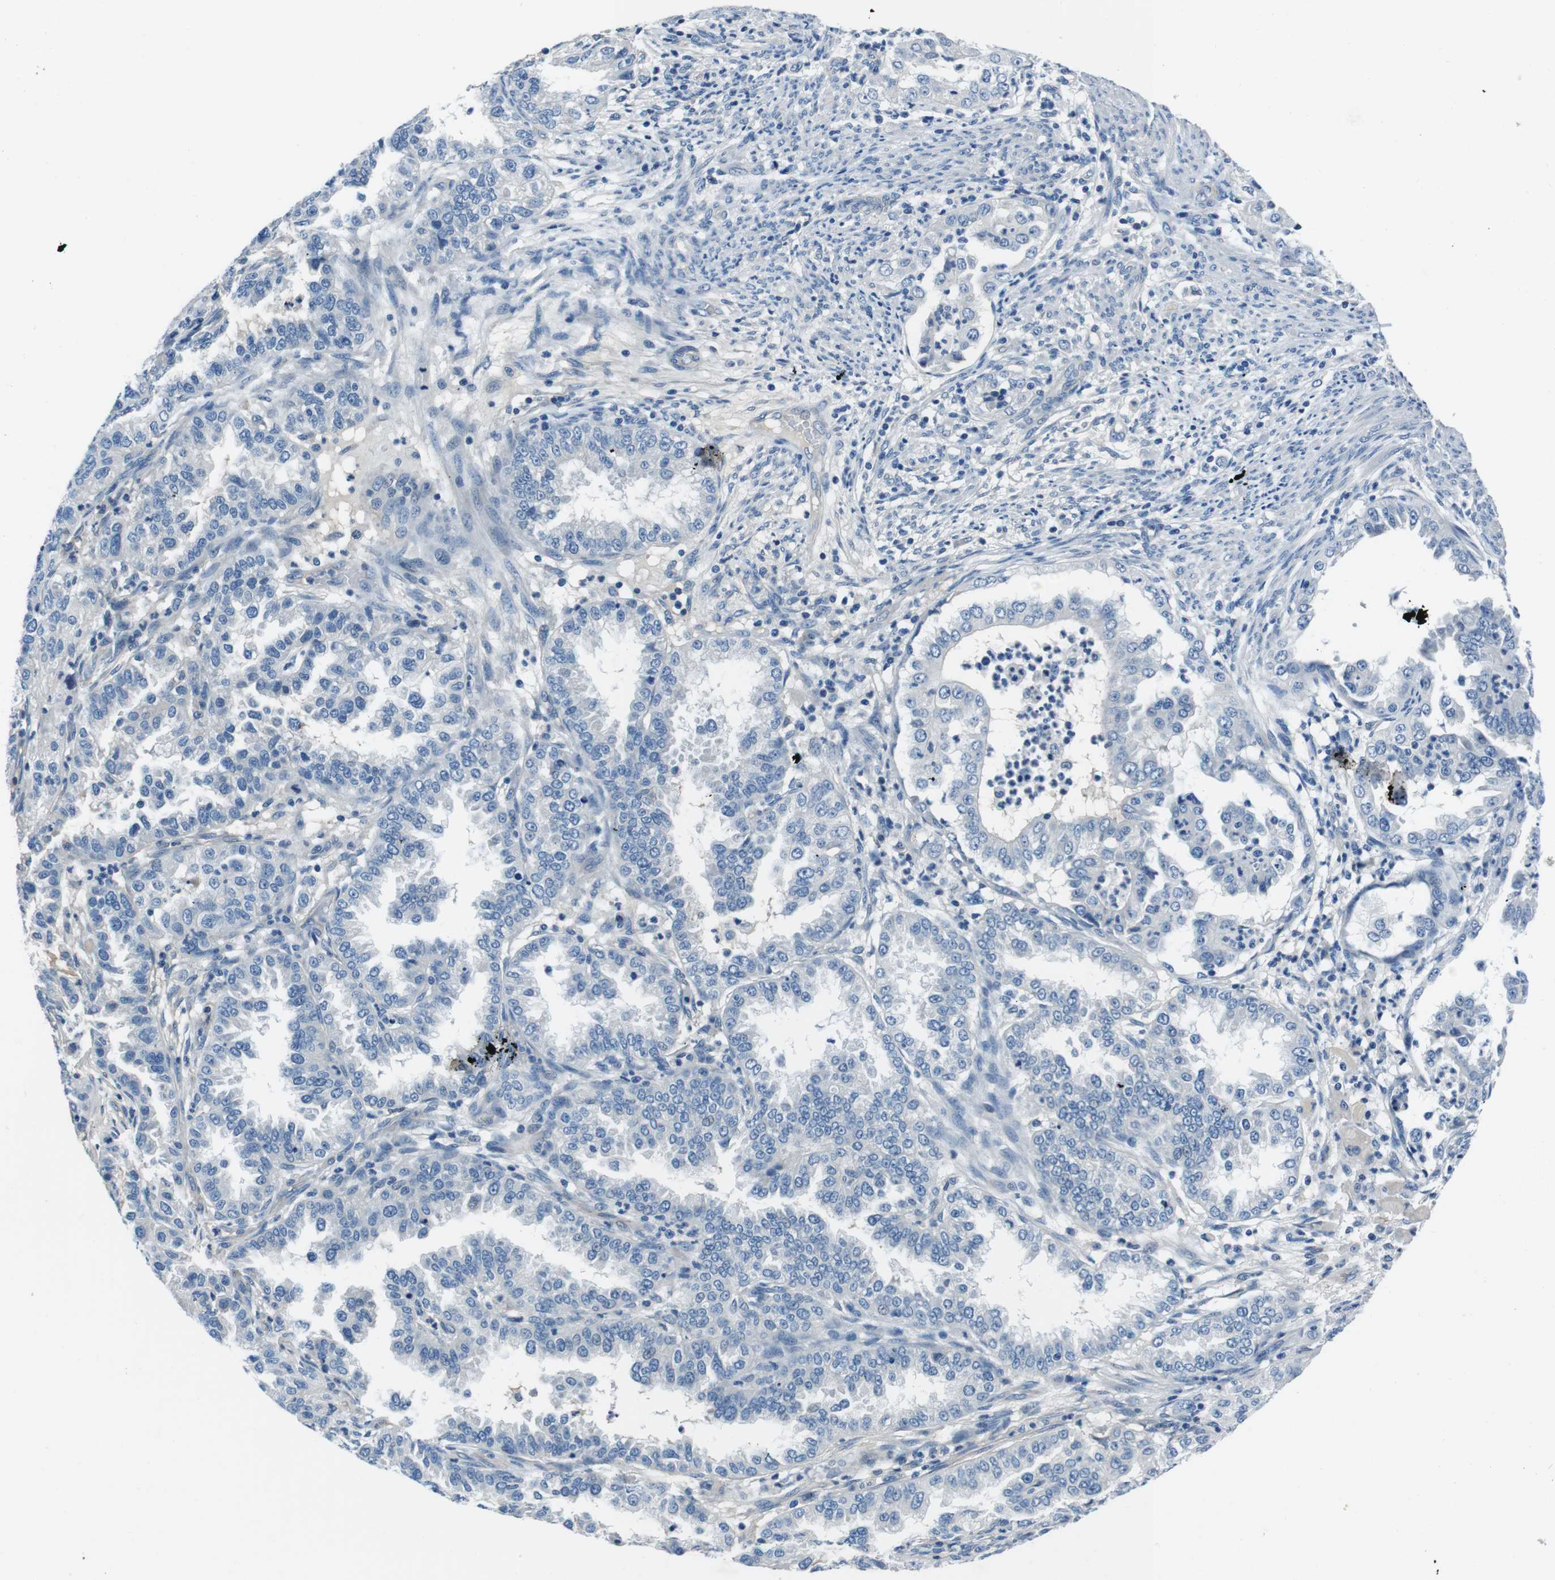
{"staining": {"intensity": "negative", "quantity": "none", "location": "none"}, "tissue": "endometrial cancer", "cell_type": "Tumor cells", "image_type": "cancer", "snomed": [{"axis": "morphology", "description": "Adenocarcinoma, NOS"}, {"axis": "topography", "description": "Endometrium"}], "caption": "Tumor cells show no significant staining in adenocarcinoma (endometrial).", "gene": "CASQ1", "patient": {"sex": "female", "age": 85}}